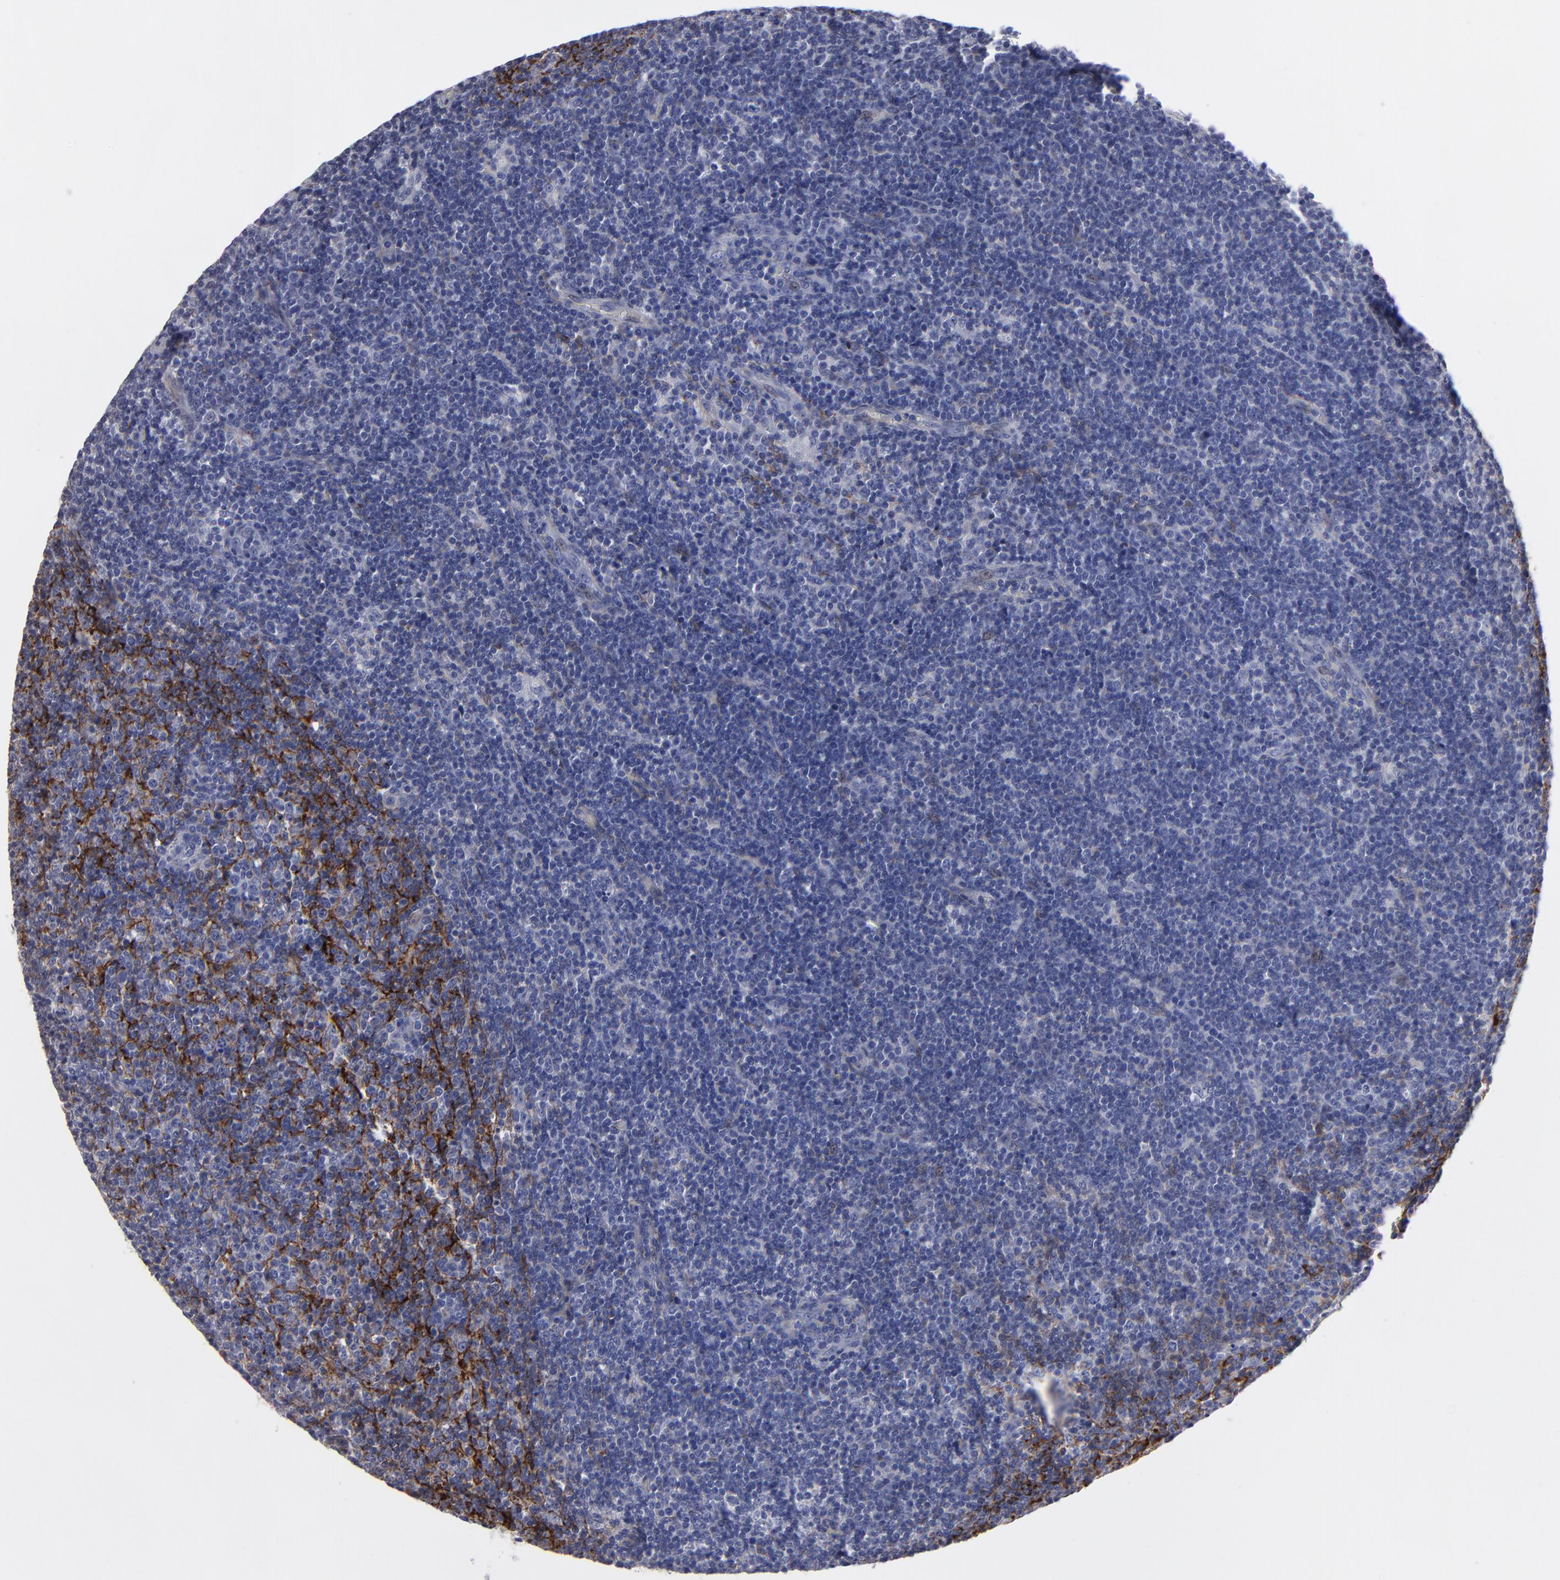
{"staining": {"intensity": "negative", "quantity": "none", "location": "none"}, "tissue": "lymphoma", "cell_type": "Tumor cells", "image_type": "cancer", "snomed": [{"axis": "morphology", "description": "Malignant lymphoma, non-Hodgkin's type, Low grade"}, {"axis": "topography", "description": "Lymph node"}], "caption": "Immunohistochemistry (IHC) histopathology image of human lymphoma stained for a protein (brown), which displays no positivity in tumor cells.", "gene": "CADM3", "patient": {"sex": "male", "age": 70}}